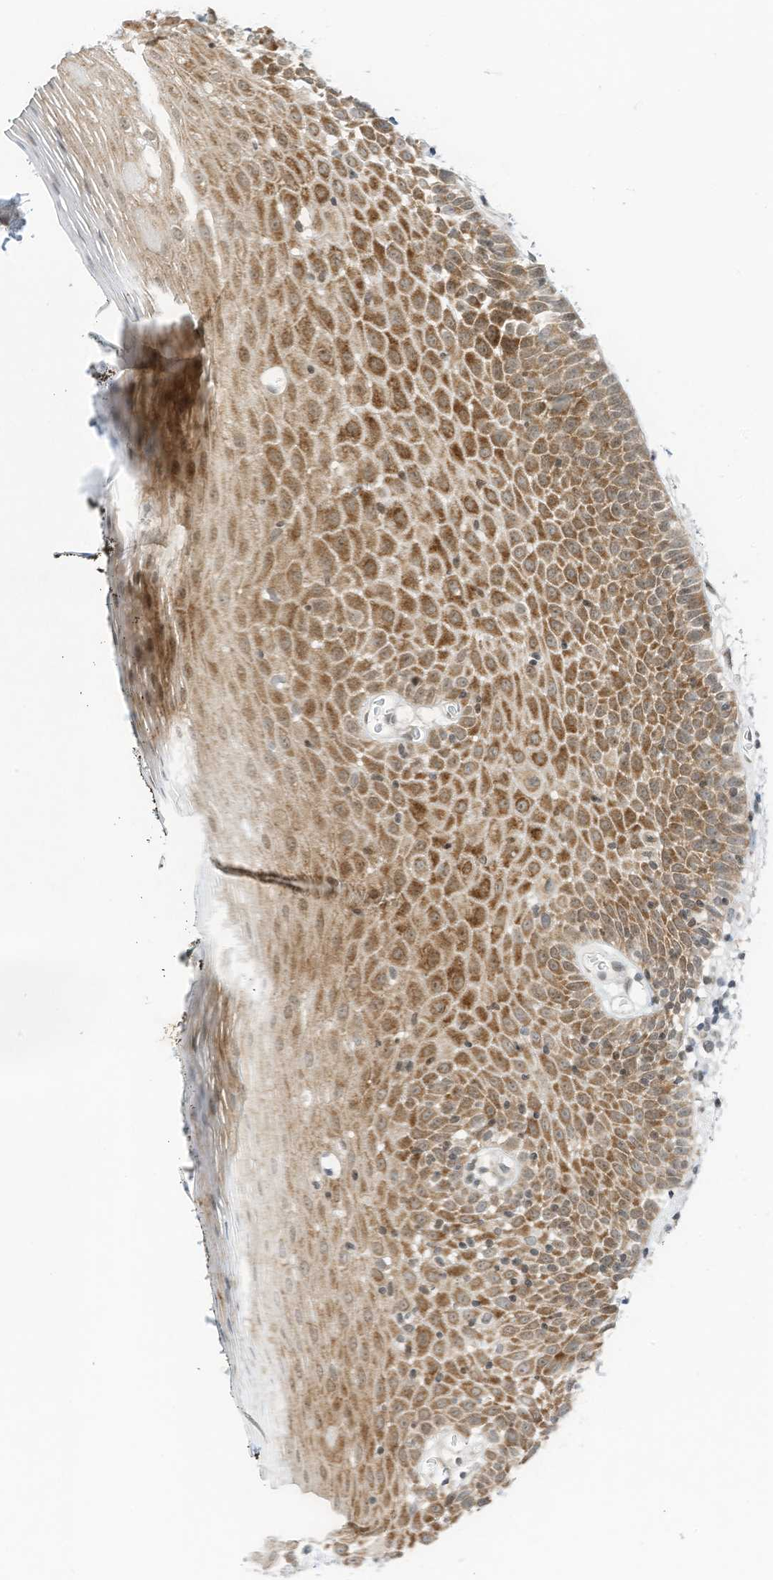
{"staining": {"intensity": "strong", "quantity": "25%-75%", "location": "cytoplasmic/membranous"}, "tissue": "oral mucosa", "cell_type": "Squamous epithelial cells", "image_type": "normal", "snomed": [{"axis": "morphology", "description": "Normal tissue, NOS"}, {"axis": "topography", "description": "Oral tissue"}], "caption": "An immunohistochemistry (IHC) micrograph of benign tissue is shown. Protein staining in brown highlights strong cytoplasmic/membranous positivity in oral mucosa within squamous epithelial cells.", "gene": "EDF1", "patient": {"sex": "male", "age": 74}}